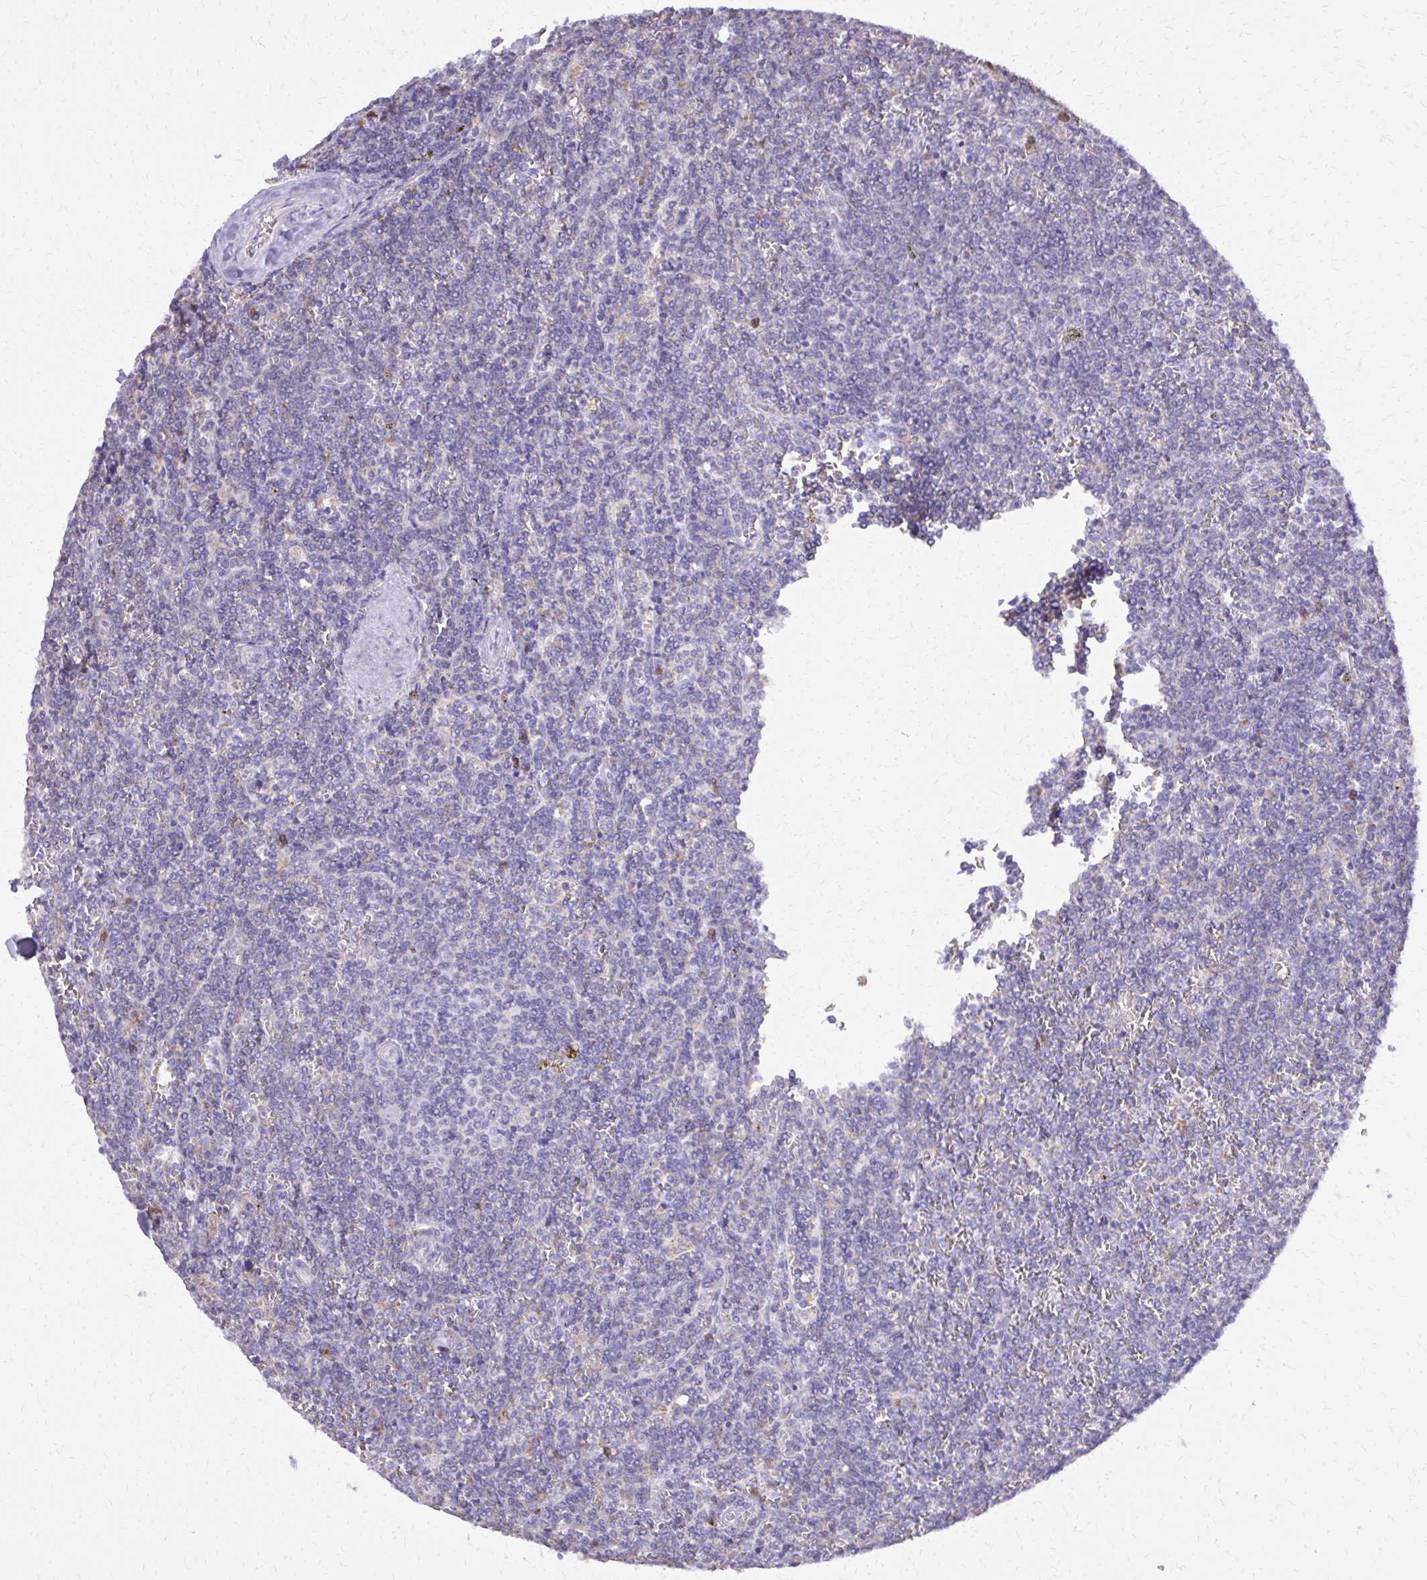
{"staining": {"intensity": "negative", "quantity": "none", "location": "none"}, "tissue": "lymphoma", "cell_type": "Tumor cells", "image_type": "cancer", "snomed": [{"axis": "morphology", "description": "Malignant lymphoma, non-Hodgkin's type, Low grade"}, {"axis": "topography", "description": "Spleen"}], "caption": "Micrograph shows no significant protein staining in tumor cells of malignant lymphoma, non-Hodgkin's type (low-grade). (DAB (3,3'-diaminobenzidine) IHC with hematoxylin counter stain).", "gene": "CAT", "patient": {"sex": "male", "age": 78}}